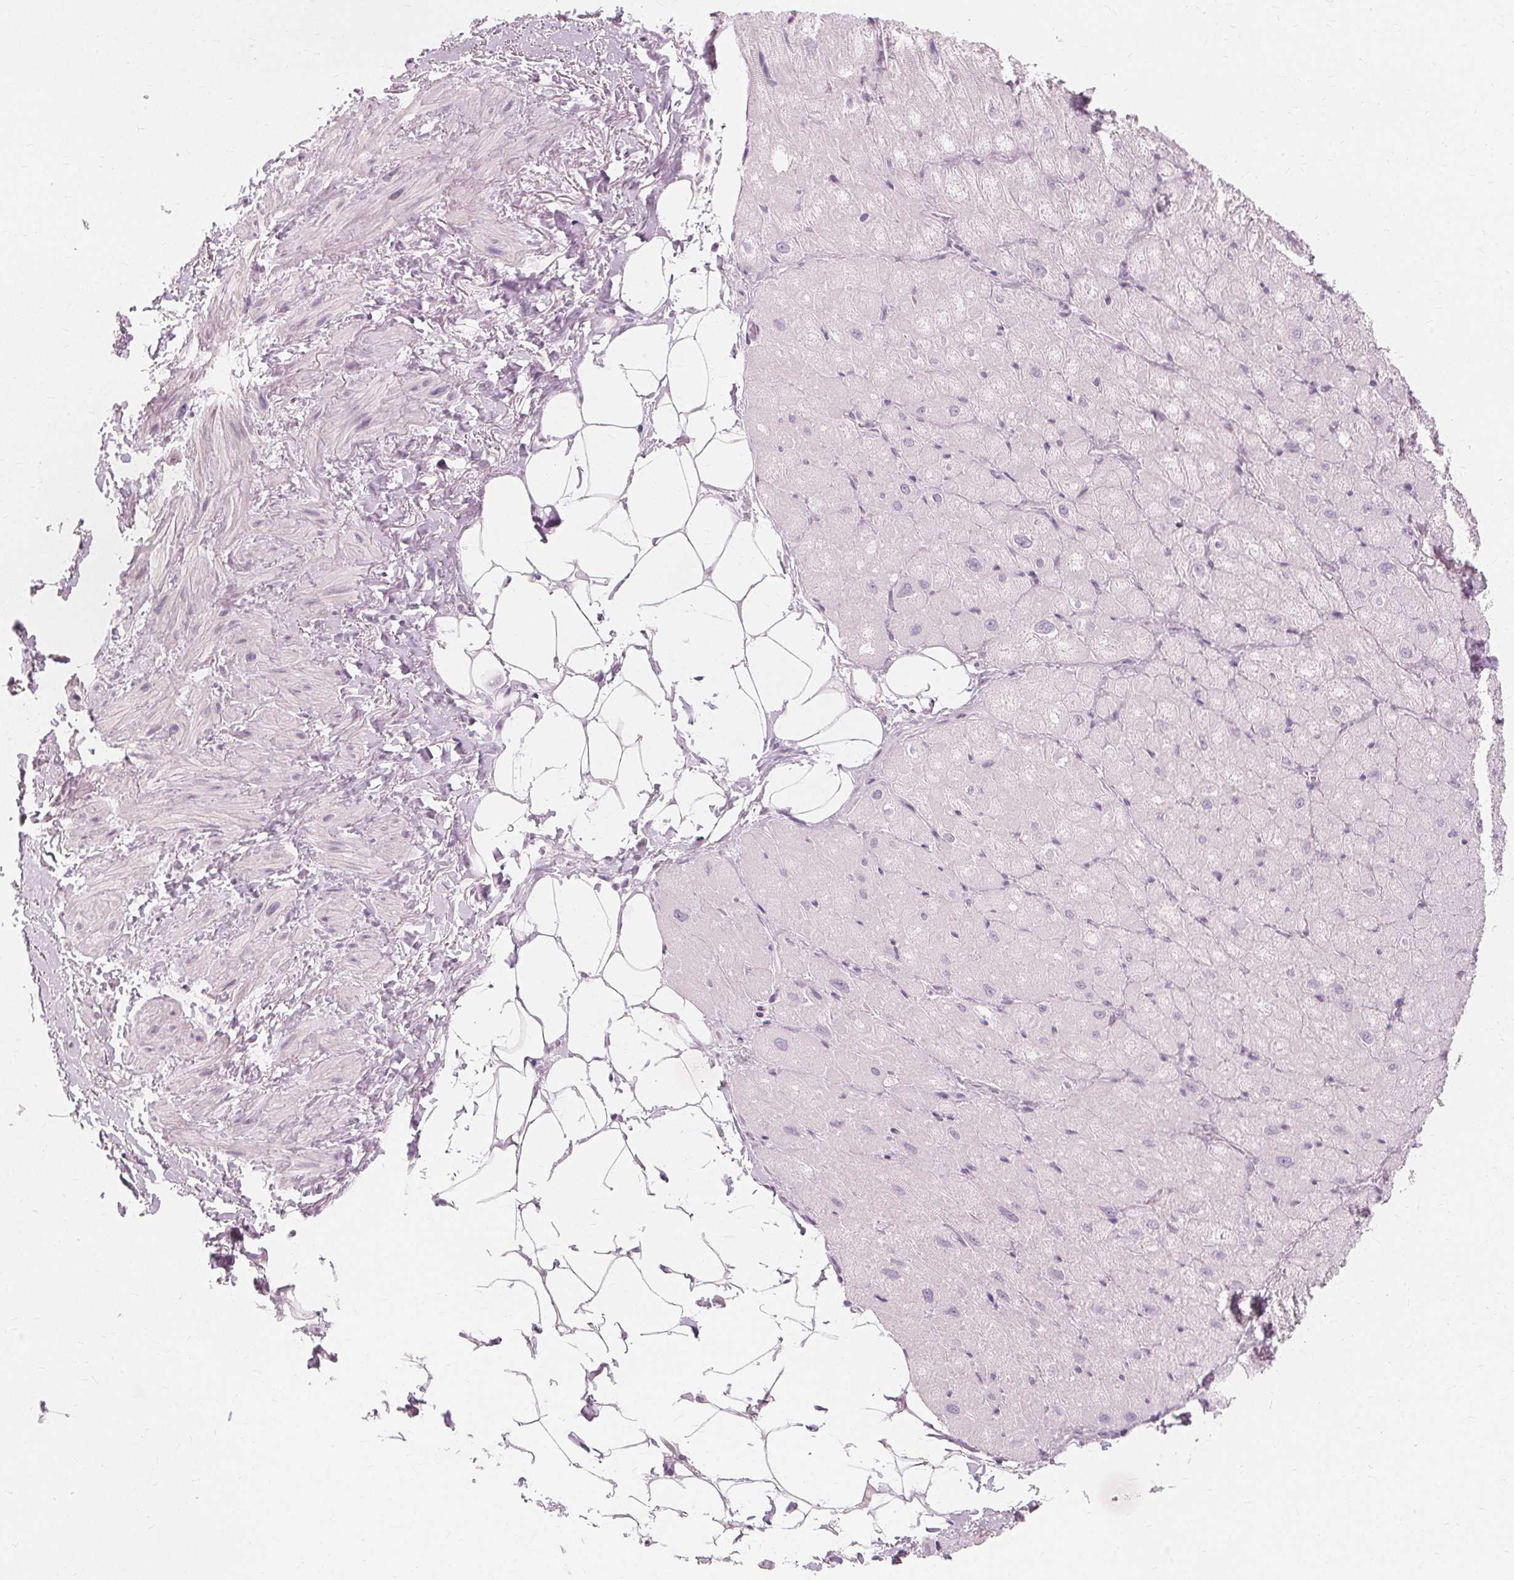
{"staining": {"intensity": "negative", "quantity": "none", "location": "none"}, "tissue": "heart muscle", "cell_type": "Cardiomyocytes", "image_type": "normal", "snomed": [{"axis": "morphology", "description": "Normal tissue, NOS"}, {"axis": "topography", "description": "Heart"}], "caption": "Immunohistochemical staining of unremarkable human heart muscle exhibits no significant positivity in cardiomyocytes.", "gene": "NXPE1", "patient": {"sex": "male", "age": 62}}